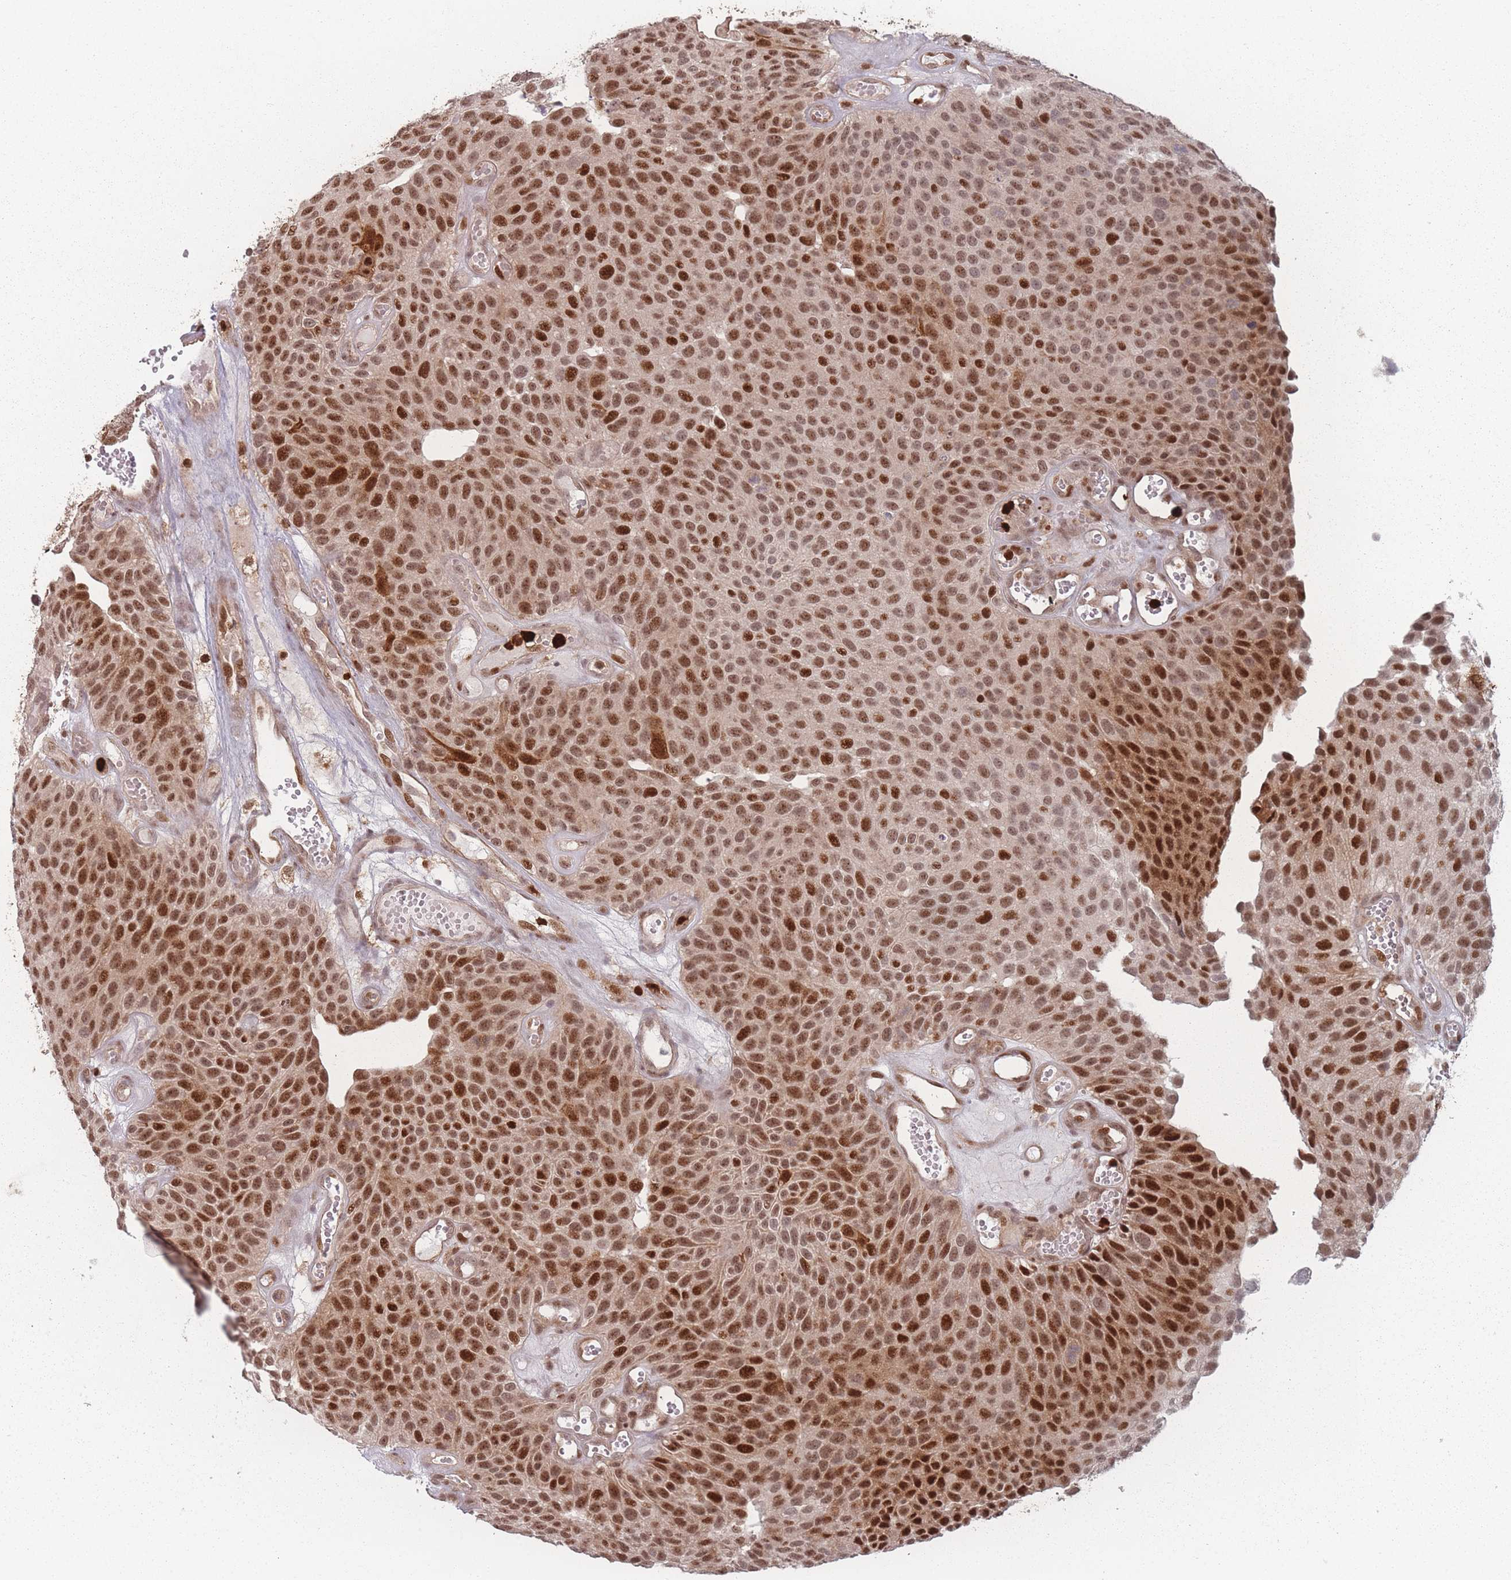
{"staining": {"intensity": "strong", "quantity": ">75%", "location": "nuclear"}, "tissue": "urothelial cancer", "cell_type": "Tumor cells", "image_type": "cancer", "snomed": [{"axis": "morphology", "description": "Urothelial carcinoma, Low grade"}, {"axis": "topography", "description": "Urinary bladder"}], "caption": "Brown immunohistochemical staining in urothelial carcinoma (low-grade) demonstrates strong nuclear staining in approximately >75% of tumor cells.", "gene": "WDR55", "patient": {"sex": "male", "age": 89}}